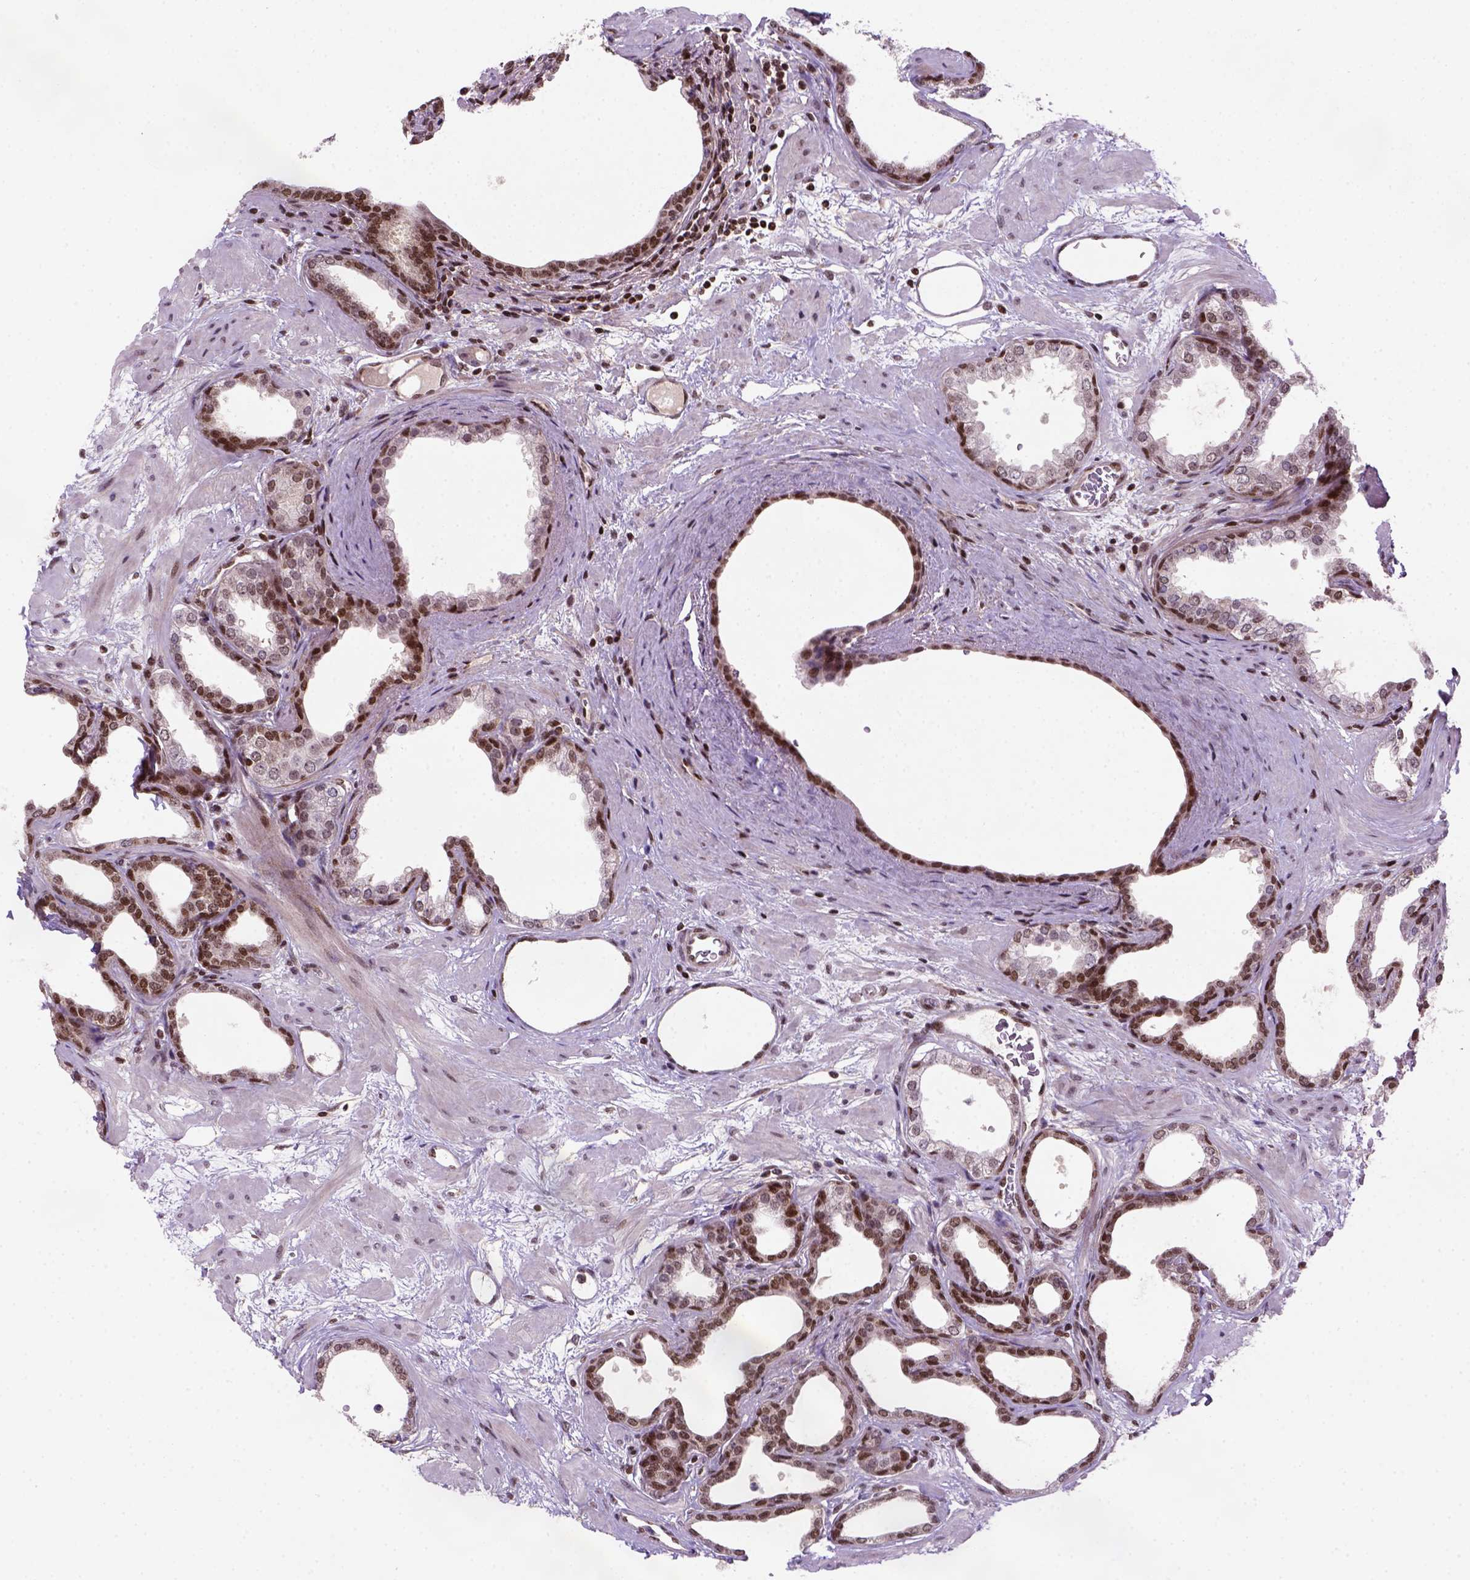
{"staining": {"intensity": "moderate", "quantity": "25%-75%", "location": "nuclear"}, "tissue": "prostate", "cell_type": "Glandular cells", "image_type": "normal", "snomed": [{"axis": "morphology", "description": "Normal tissue, NOS"}, {"axis": "topography", "description": "Prostate"}], "caption": "Prostate was stained to show a protein in brown. There is medium levels of moderate nuclear staining in about 25%-75% of glandular cells.", "gene": "MGMT", "patient": {"sex": "male", "age": 37}}